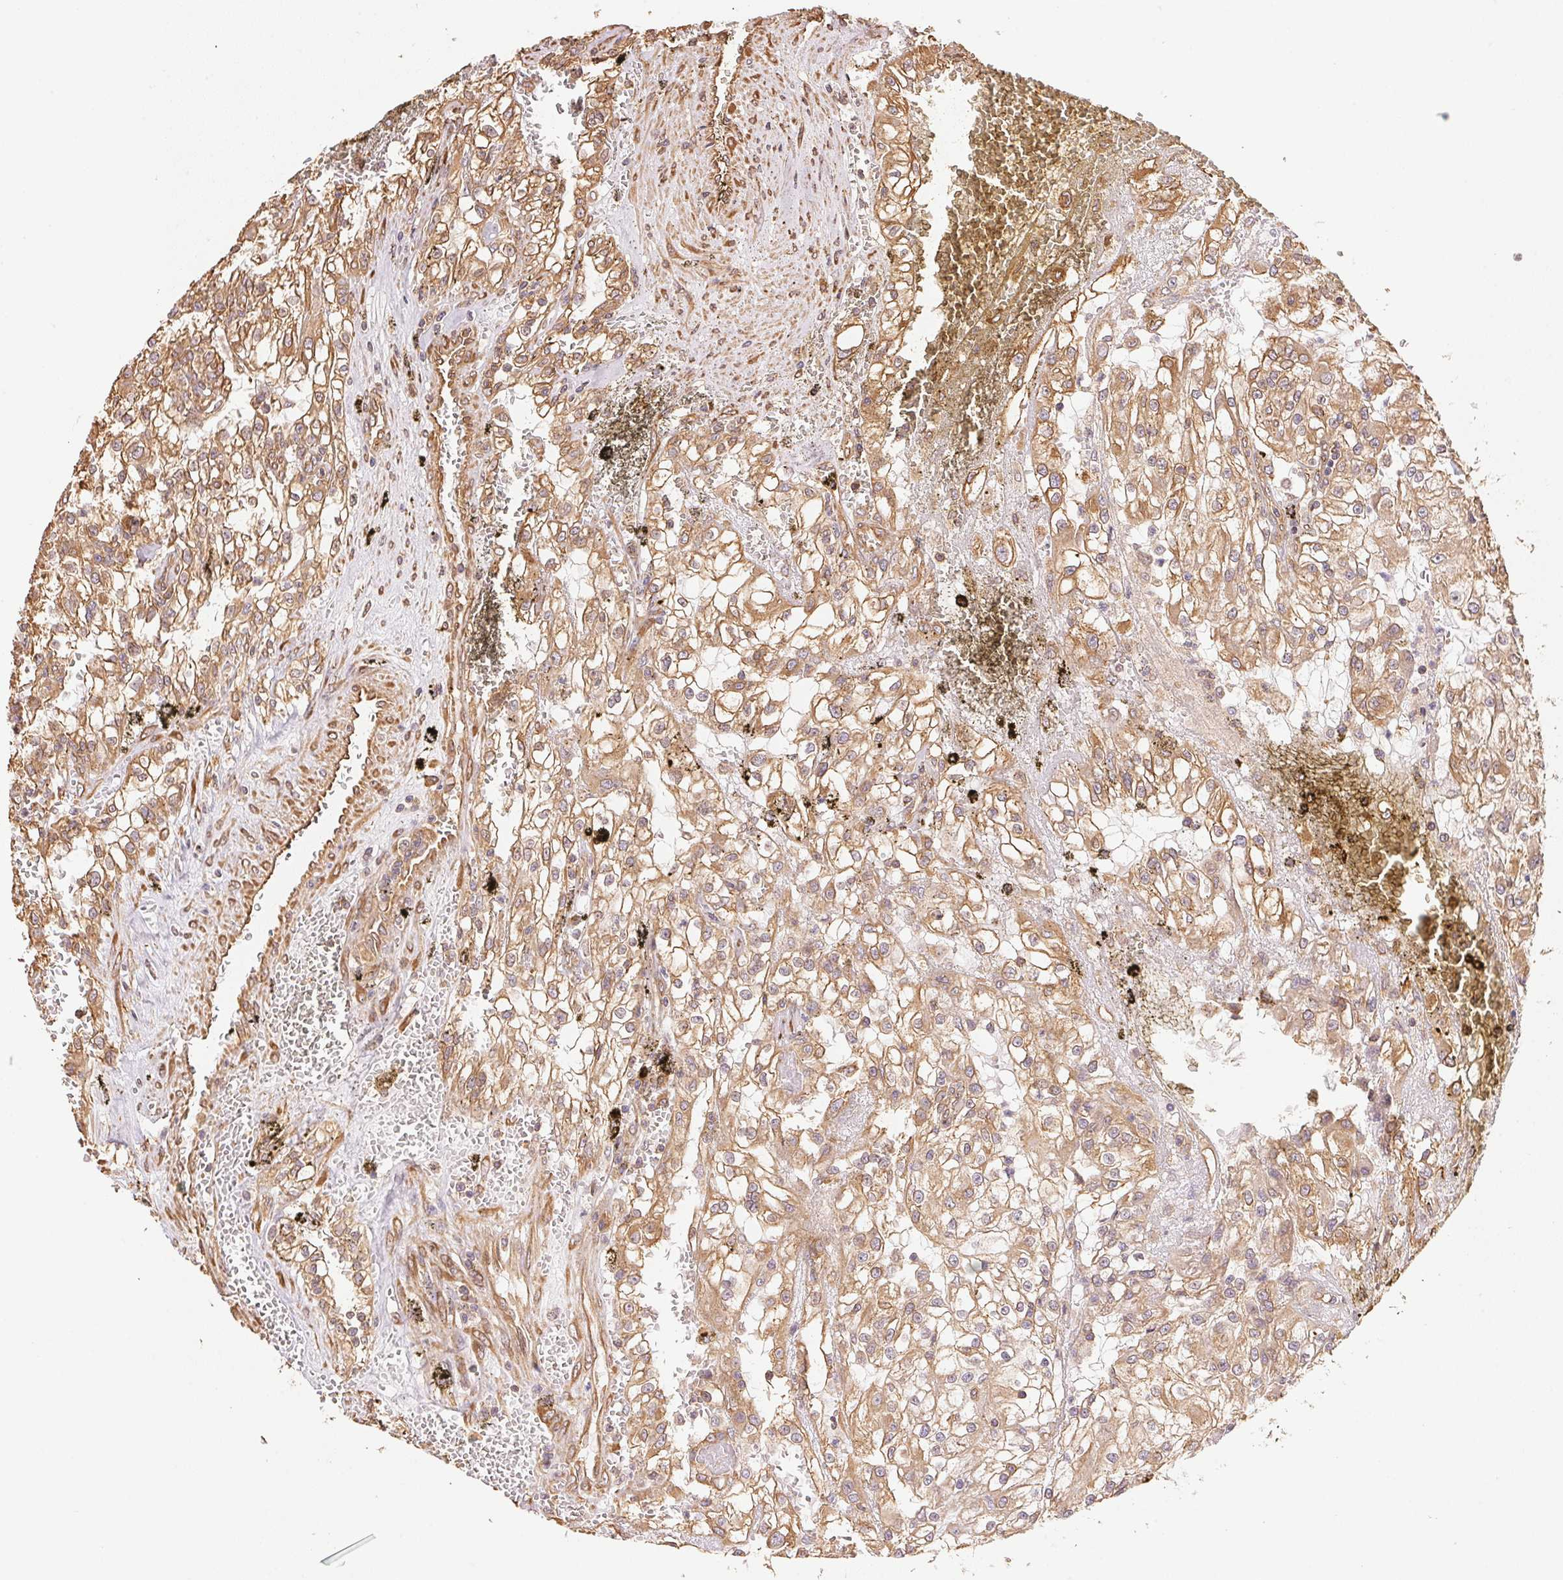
{"staining": {"intensity": "moderate", "quantity": ">75%", "location": "cytoplasmic/membranous"}, "tissue": "renal cancer", "cell_type": "Tumor cells", "image_type": "cancer", "snomed": [{"axis": "morphology", "description": "Adenocarcinoma, NOS"}, {"axis": "topography", "description": "Kidney"}], "caption": "High-power microscopy captured an immunohistochemistry image of renal cancer (adenocarcinoma), revealing moderate cytoplasmic/membranous positivity in approximately >75% of tumor cells. (Stains: DAB in brown, nuclei in blue, Microscopy: brightfield microscopy at high magnification).", "gene": "C6orf163", "patient": {"sex": "female", "age": 74}}